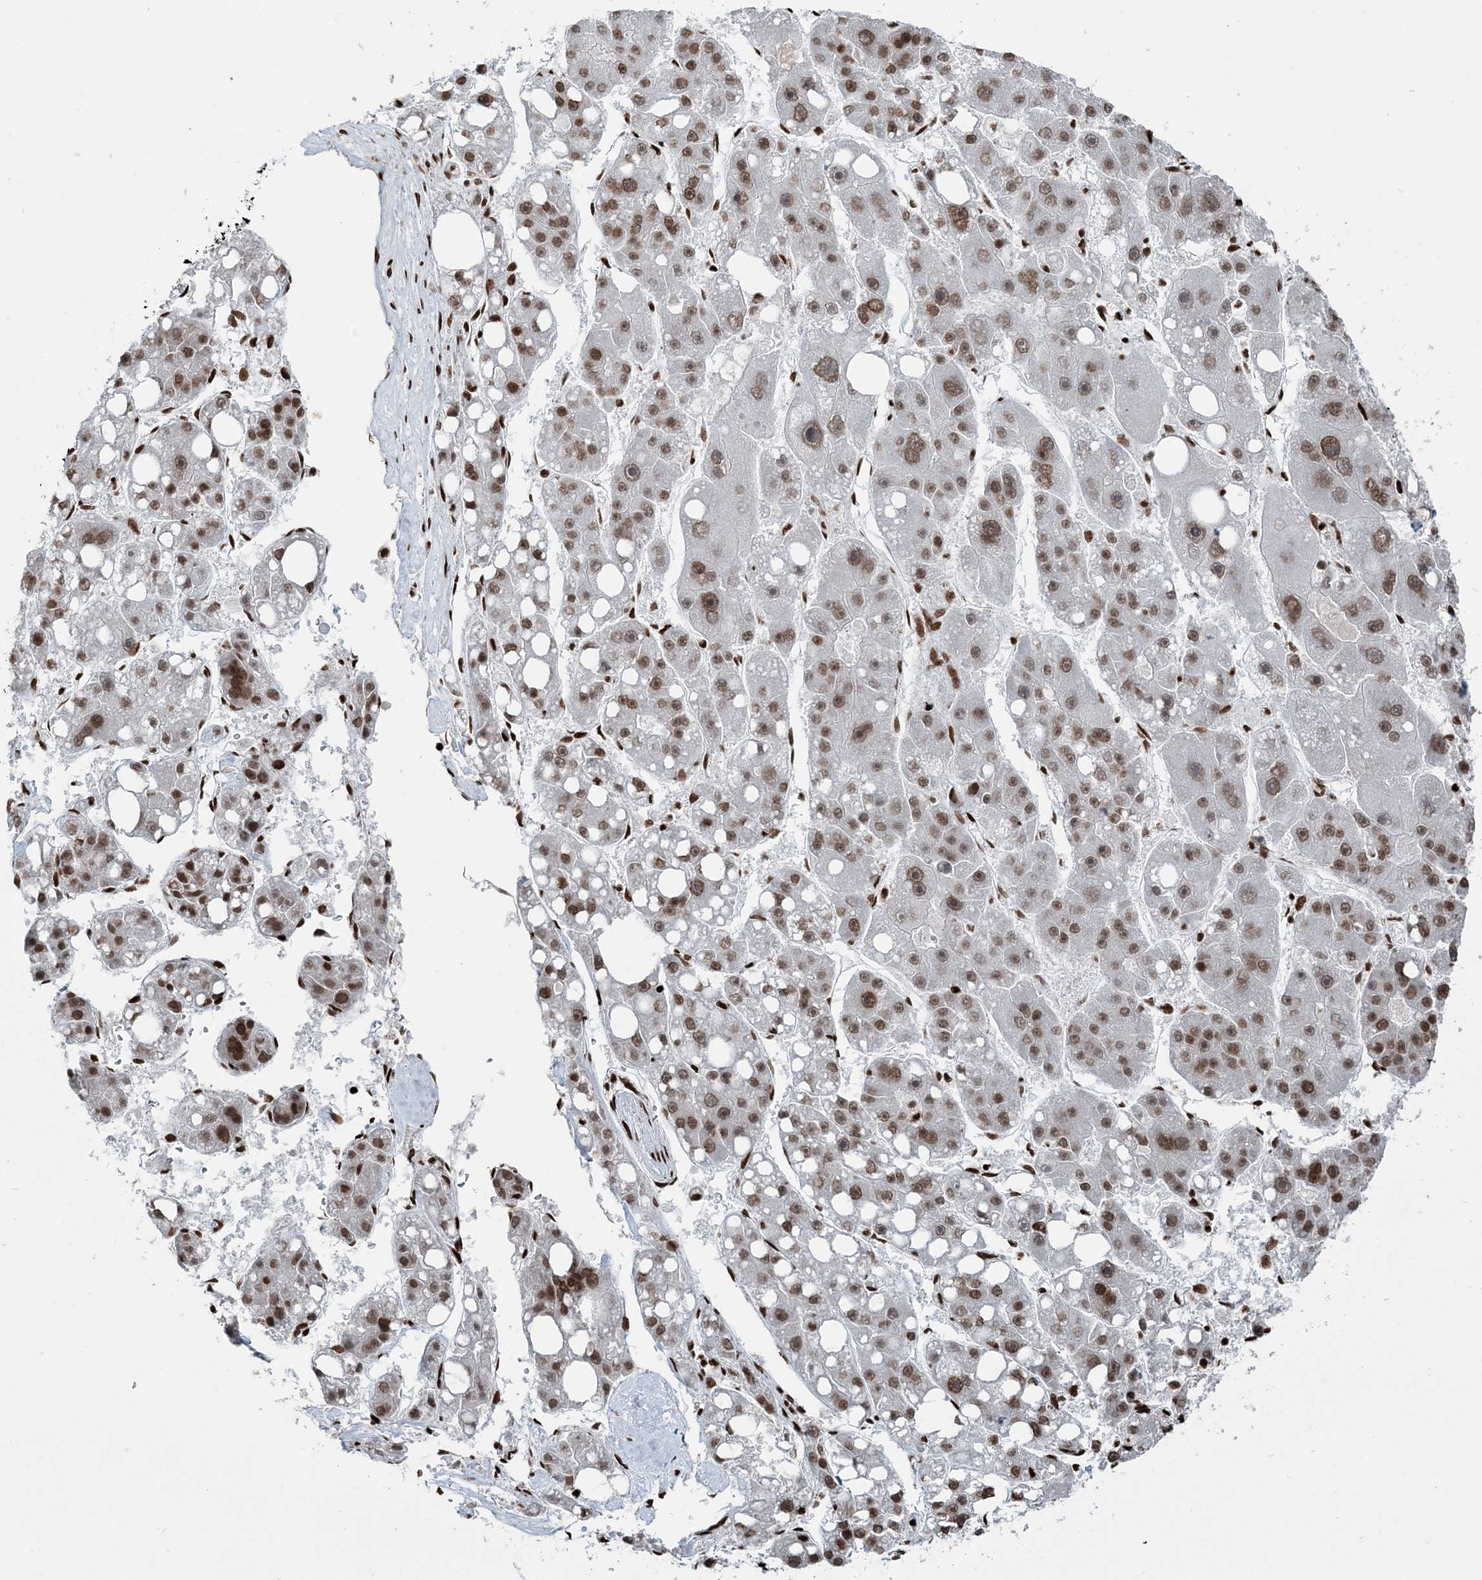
{"staining": {"intensity": "moderate", "quantity": ">75%", "location": "nuclear"}, "tissue": "liver cancer", "cell_type": "Tumor cells", "image_type": "cancer", "snomed": [{"axis": "morphology", "description": "Carcinoma, Hepatocellular, NOS"}, {"axis": "topography", "description": "Liver"}], "caption": "A medium amount of moderate nuclear positivity is seen in about >75% of tumor cells in liver cancer tissue.", "gene": "H3-3B", "patient": {"sex": "female", "age": 61}}